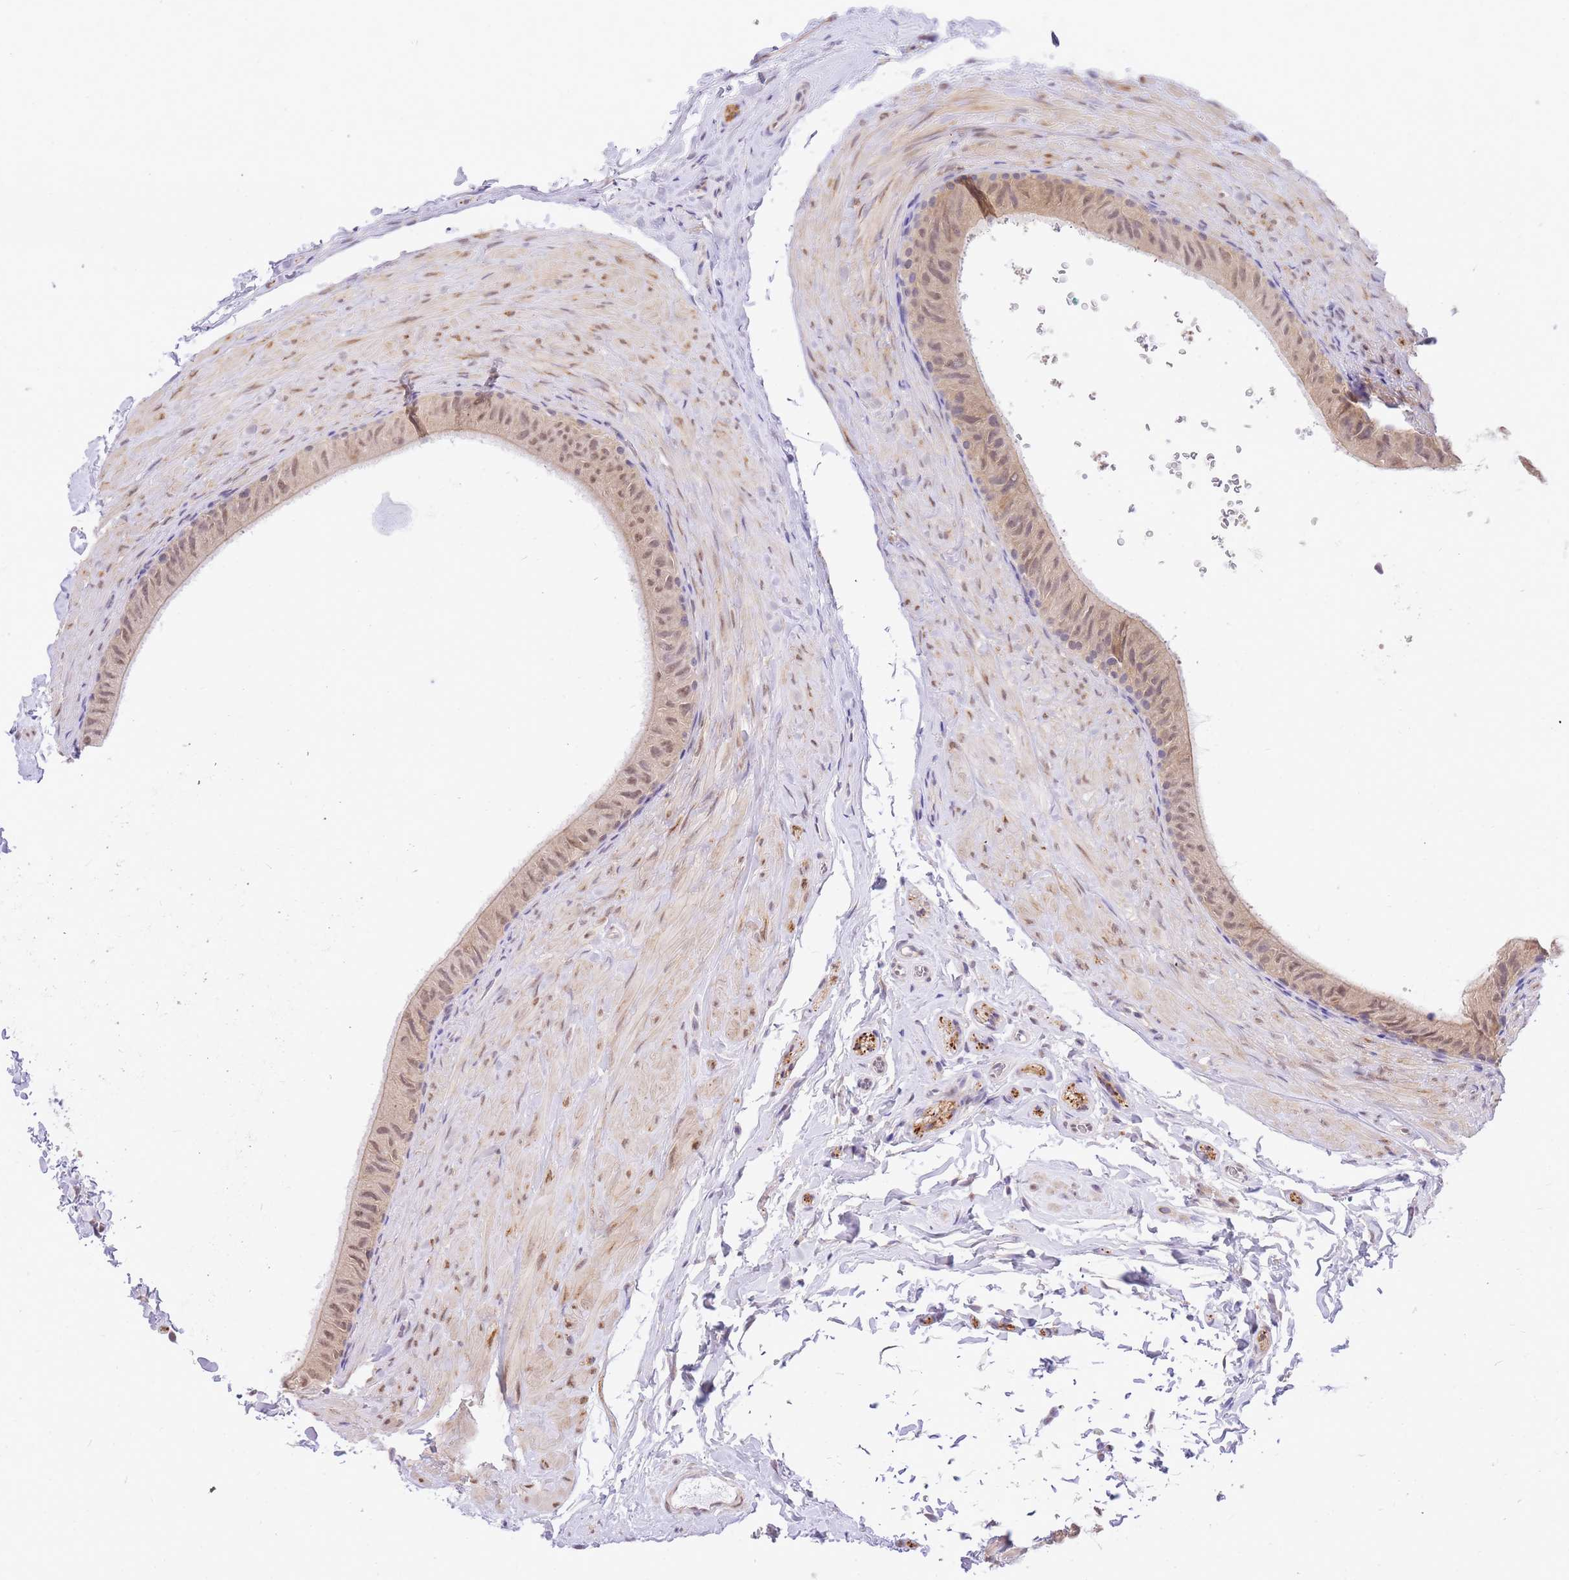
{"staining": {"intensity": "weak", "quantity": "25%-75%", "location": "cytoplasmic/membranous,nuclear"}, "tissue": "epididymis", "cell_type": "Glandular cells", "image_type": "normal", "snomed": [{"axis": "morphology", "description": "Normal tissue, NOS"}, {"axis": "topography", "description": "Epididymis"}], "caption": "An immunohistochemistry photomicrograph of normal tissue is shown. Protein staining in brown labels weak cytoplasmic/membranous,nuclear positivity in epididymis within glandular cells.", "gene": "S100PBP", "patient": {"sex": "male", "age": 49}}